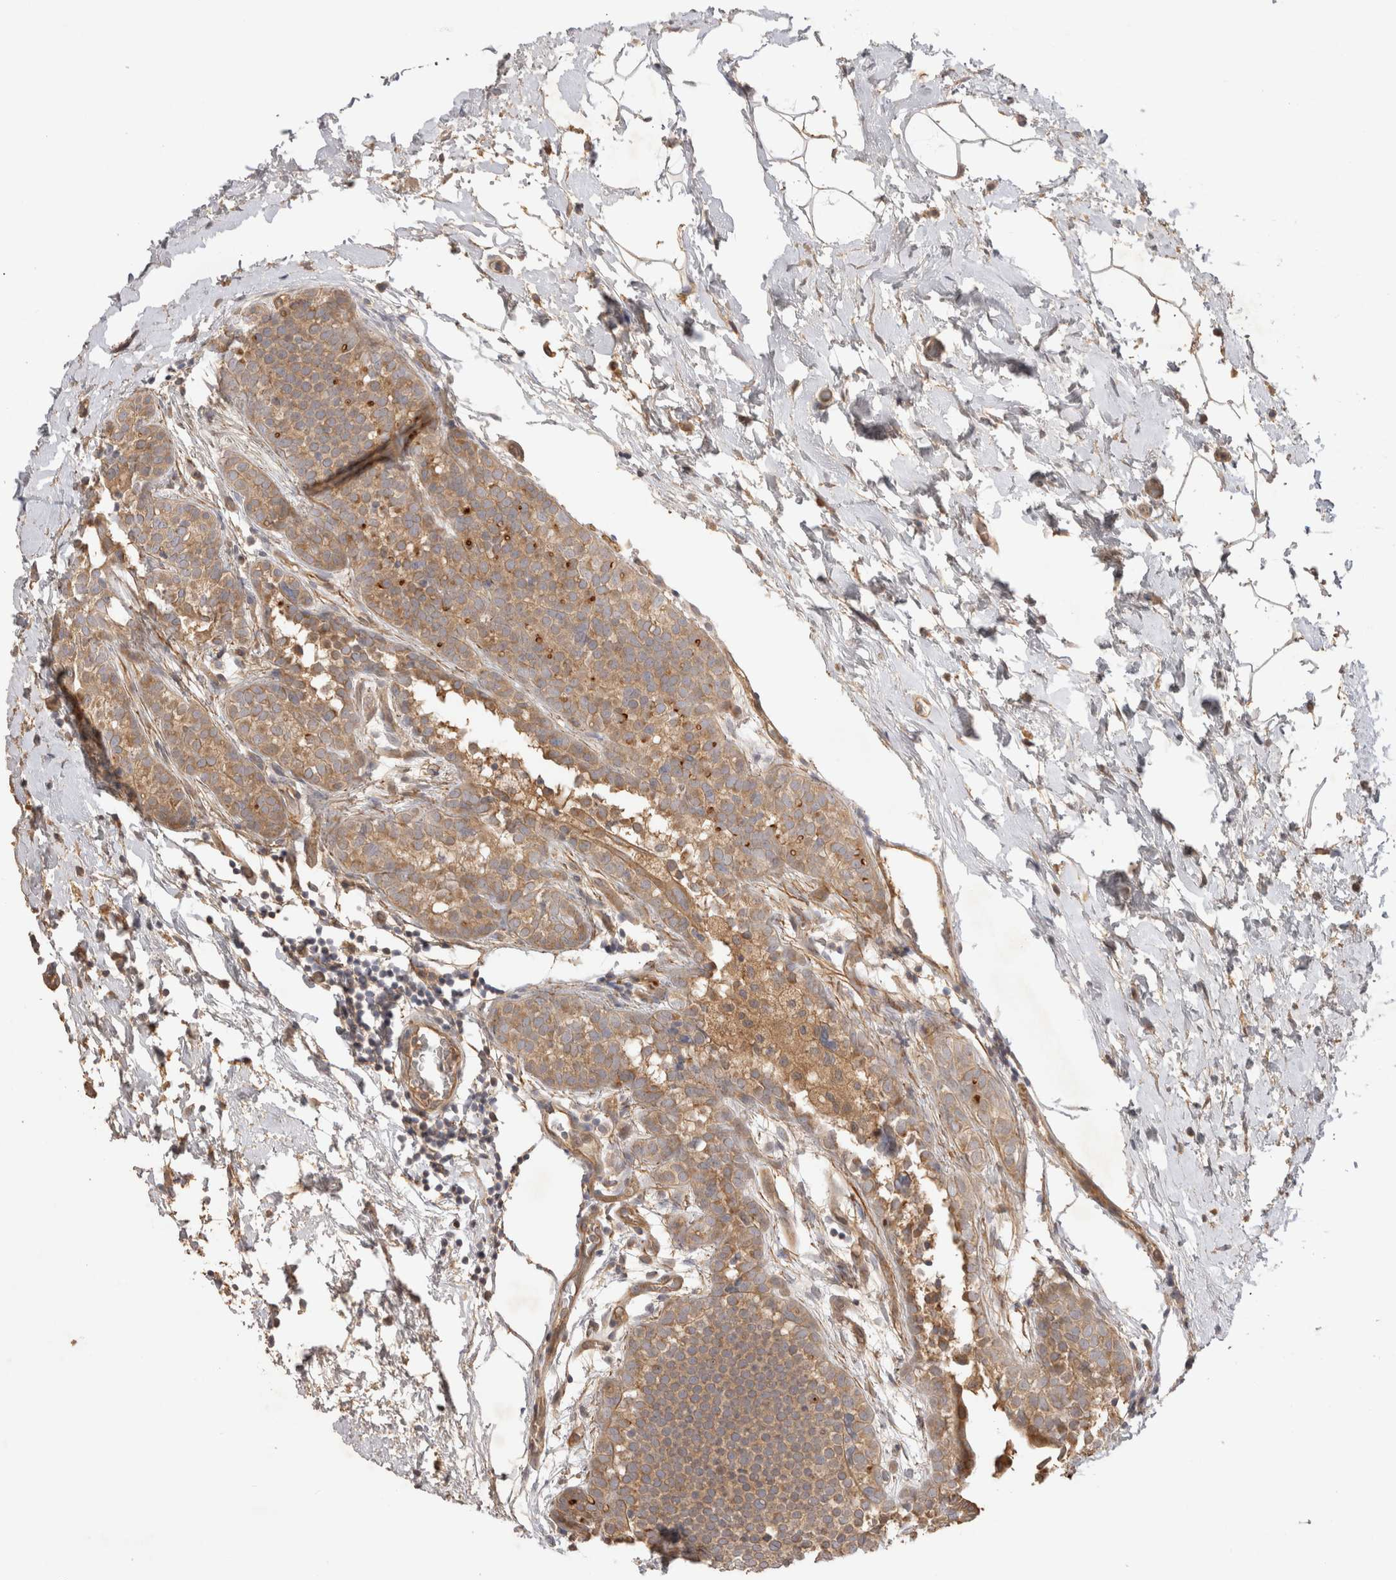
{"staining": {"intensity": "moderate", "quantity": "25%-75%", "location": "cytoplasmic/membranous"}, "tissue": "breast cancer", "cell_type": "Tumor cells", "image_type": "cancer", "snomed": [{"axis": "morphology", "description": "Lobular carcinoma"}, {"axis": "topography", "description": "Breast"}], "caption": "Approximately 25%-75% of tumor cells in human lobular carcinoma (breast) exhibit moderate cytoplasmic/membranous protein positivity as visualized by brown immunohistochemical staining.", "gene": "PPP1R42", "patient": {"sex": "female", "age": 50}}